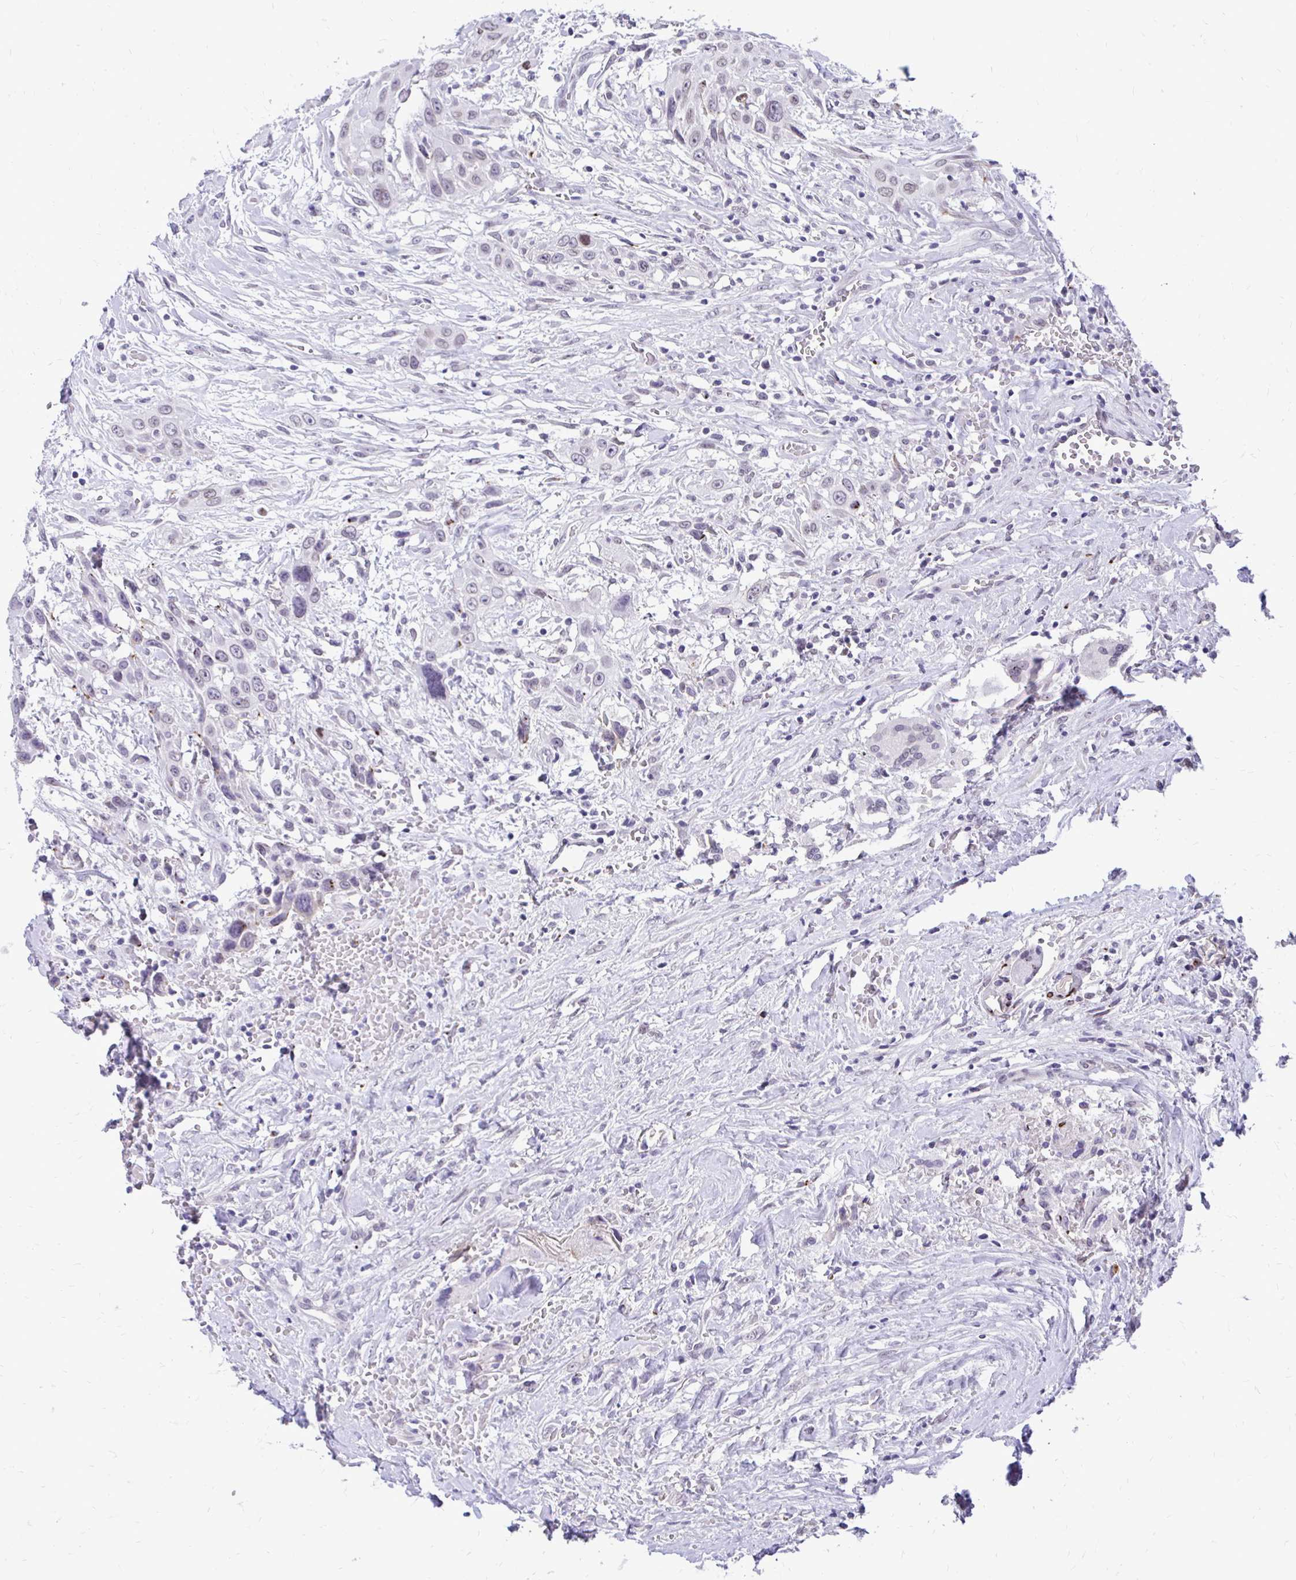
{"staining": {"intensity": "negative", "quantity": "none", "location": "none"}, "tissue": "head and neck cancer", "cell_type": "Tumor cells", "image_type": "cancer", "snomed": [{"axis": "morphology", "description": "Squamous cell carcinoma, NOS"}, {"axis": "topography", "description": "Head-Neck"}], "caption": "Tumor cells show no significant protein expression in squamous cell carcinoma (head and neck). (Stains: DAB (3,3'-diaminobenzidine) immunohistochemistry with hematoxylin counter stain, Microscopy: brightfield microscopy at high magnification).", "gene": "BANF1", "patient": {"sex": "male", "age": 81}}